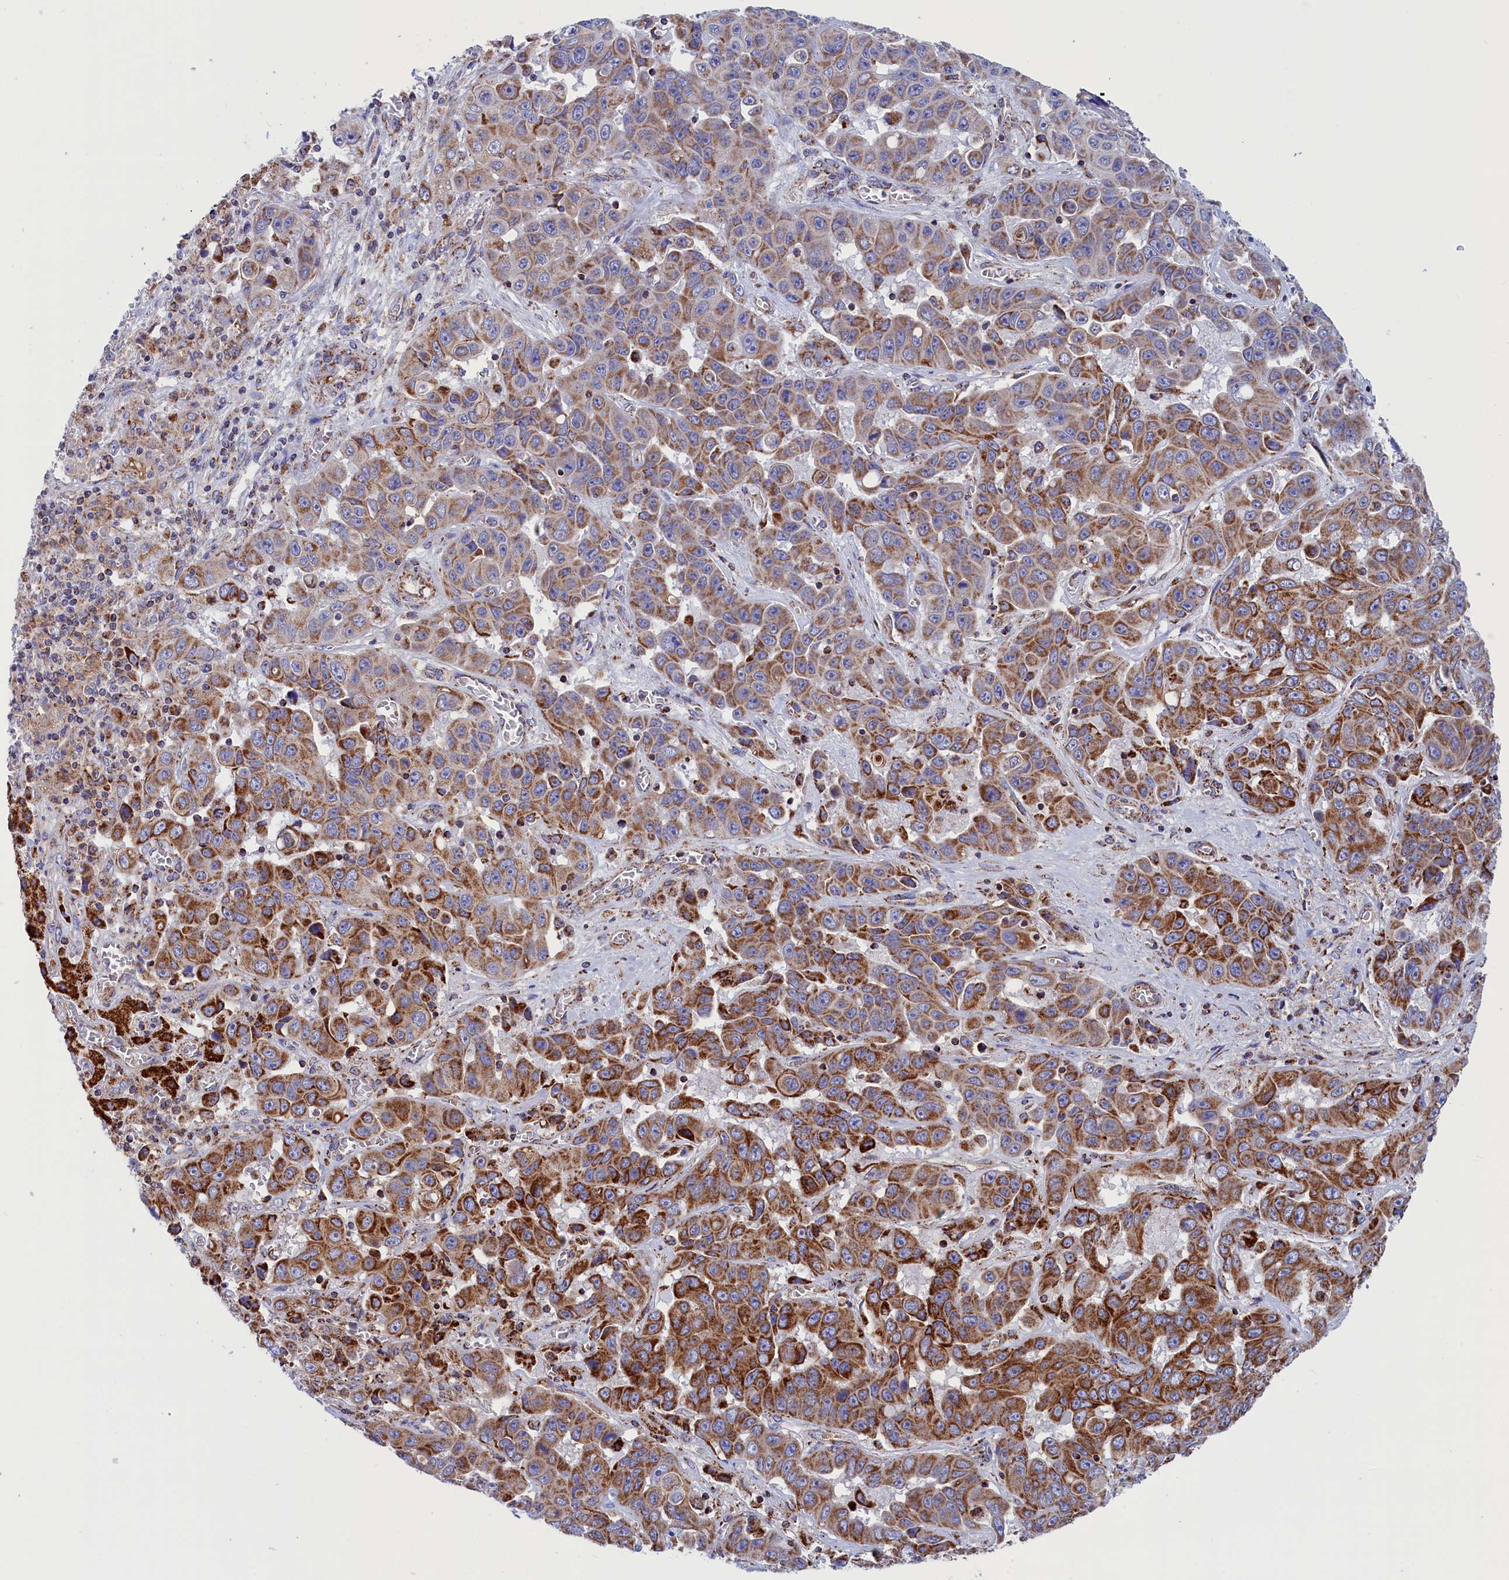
{"staining": {"intensity": "strong", "quantity": "25%-75%", "location": "cytoplasmic/membranous"}, "tissue": "liver cancer", "cell_type": "Tumor cells", "image_type": "cancer", "snomed": [{"axis": "morphology", "description": "Cholangiocarcinoma"}, {"axis": "topography", "description": "Liver"}], "caption": "Protein staining by immunohistochemistry (IHC) demonstrates strong cytoplasmic/membranous expression in about 25%-75% of tumor cells in liver cholangiocarcinoma. (DAB (3,3'-diaminobenzidine) IHC with brightfield microscopy, high magnification).", "gene": "WDR83", "patient": {"sex": "female", "age": 52}}